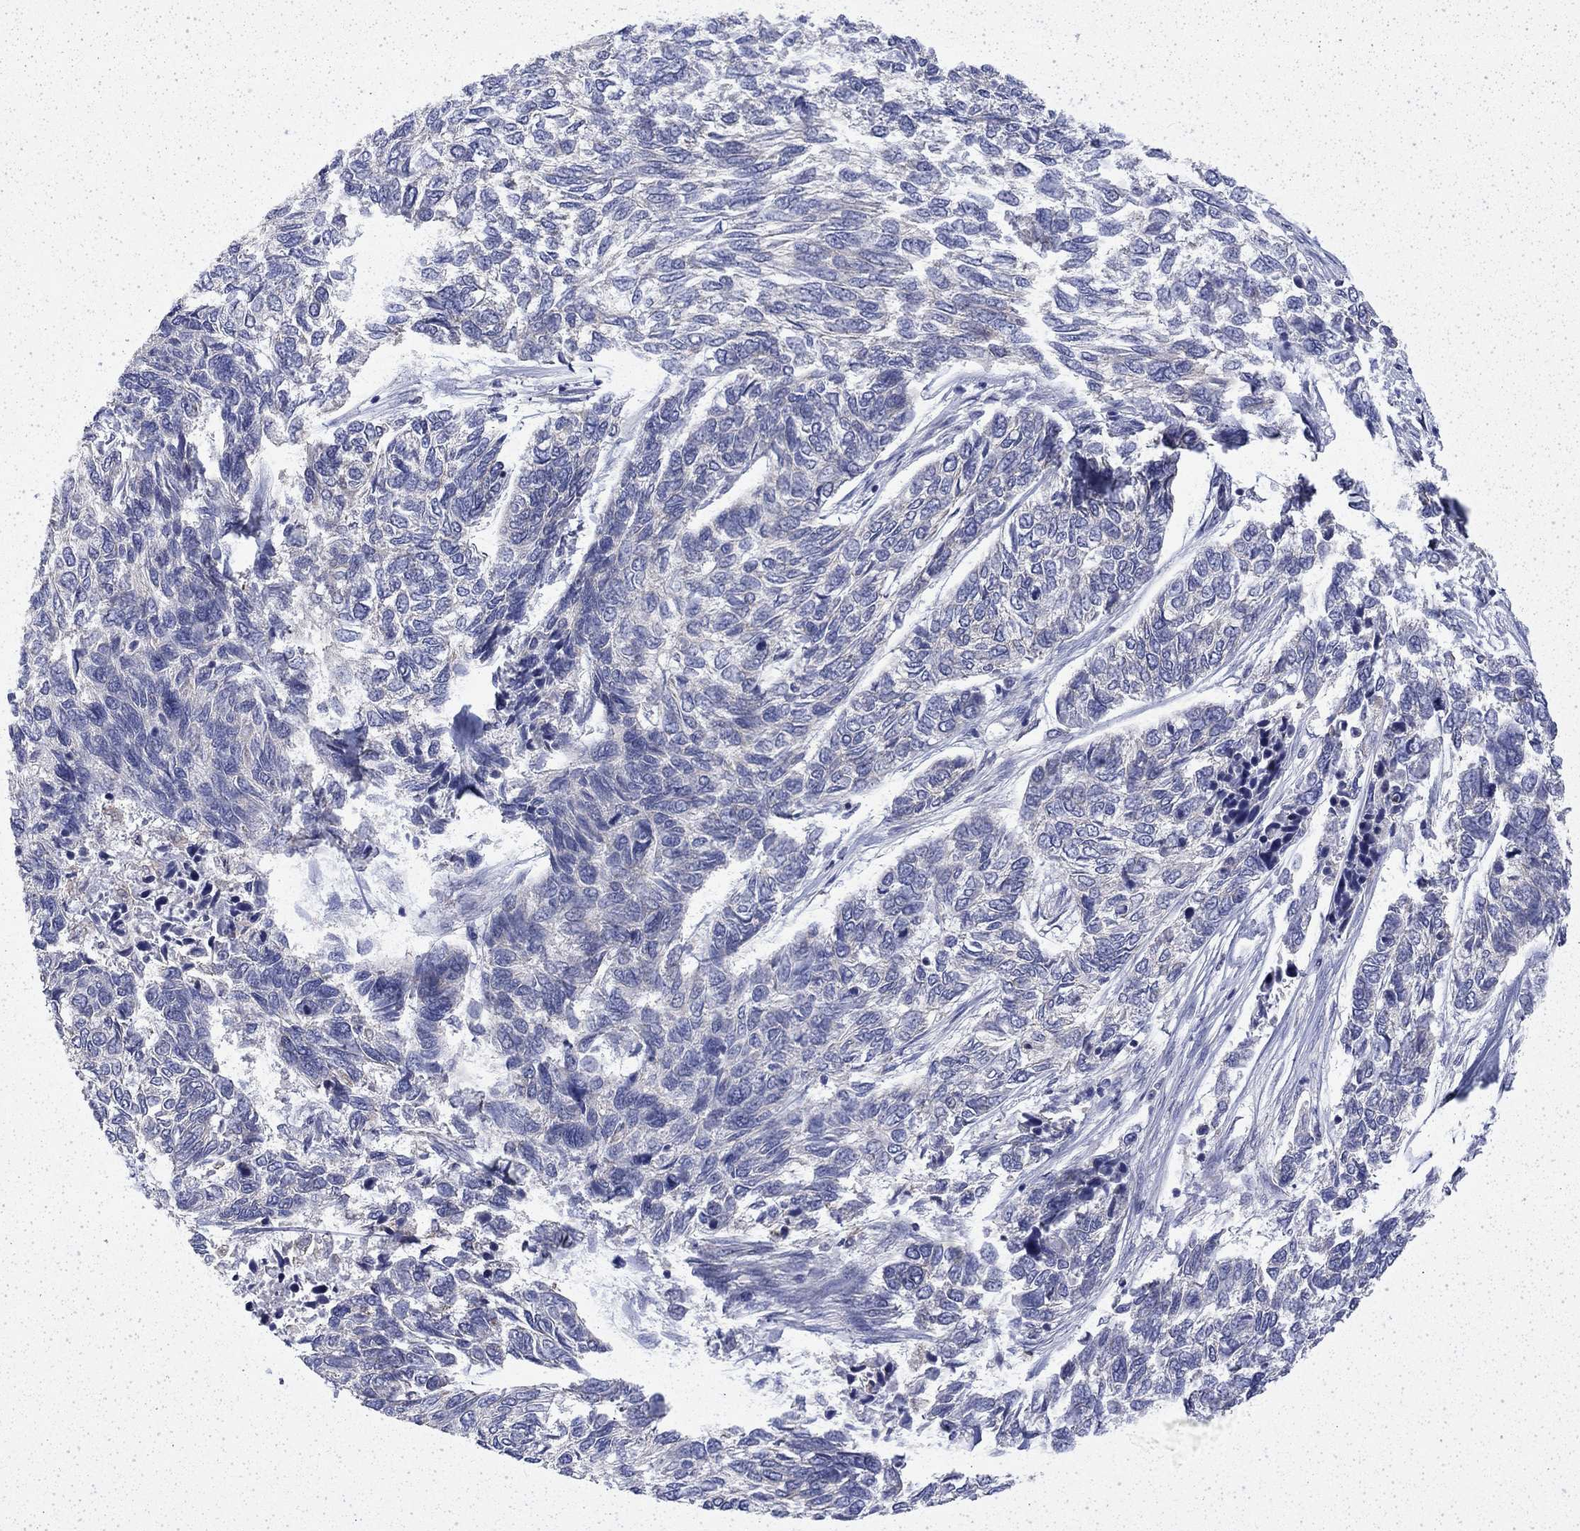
{"staining": {"intensity": "negative", "quantity": "none", "location": "none"}, "tissue": "skin cancer", "cell_type": "Tumor cells", "image_type": "cancer", "snomed": [{"axis": "morphology", "description": "Basal cell carcinoma"}, {"axis": "topography", "description": "Skin"}], "caption": "High power microscopy micrograph of an IHC photomicrograph of basal cell carcinoma (skin), revealing no significant positivity in tumor cells.", "gene": "DTNA", "patient": {"sex": "female", "age": 65}}